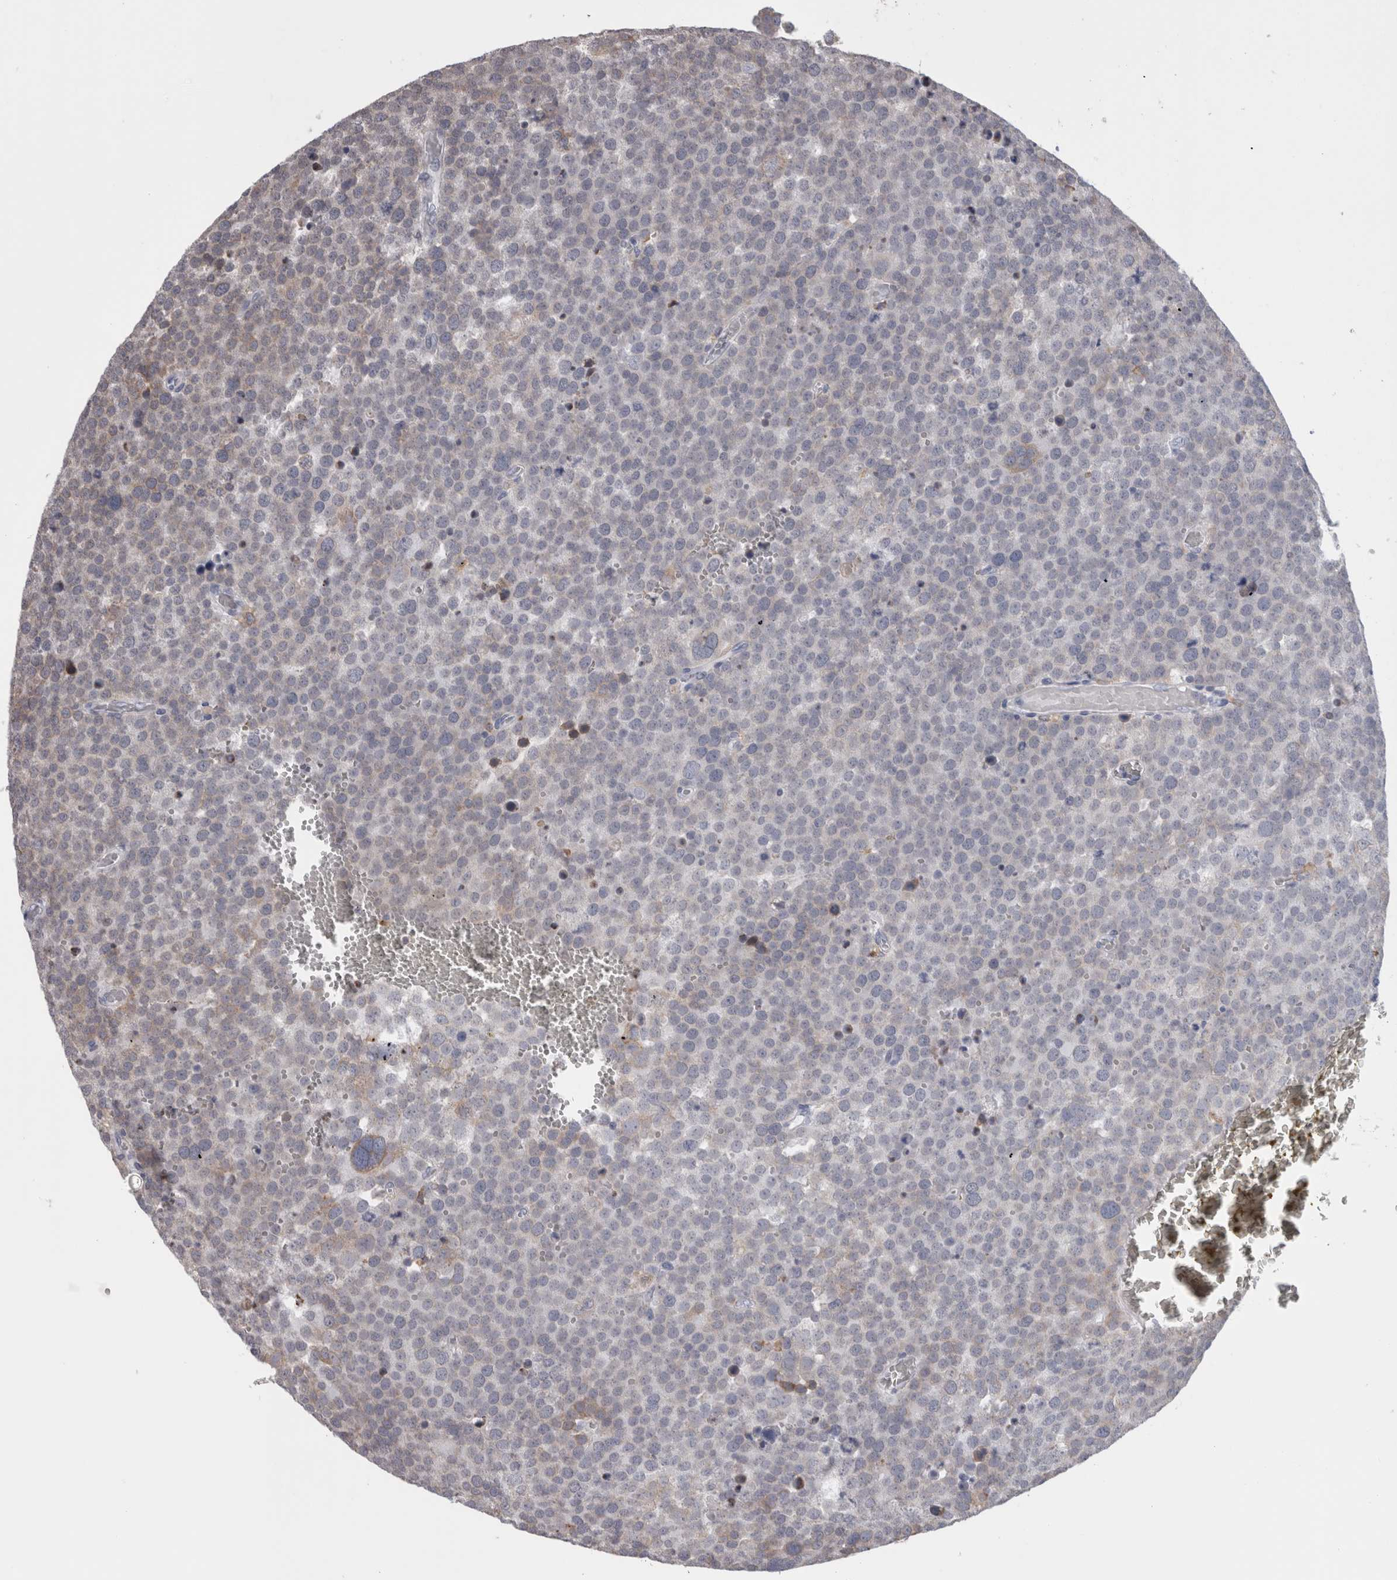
{"staining": {"intensity": "weak", "quantity": "<25%", "location": "cytoplasmic/membranous"}, "tissue": "testis cancer", "cell_type": "Tumor cells", "image_type": "cancer", "snomed": [{"axis": "morphology", "description": "Seminoma, NOS"}, {"axis": "topography", "description": "Testis"}], "caption": "DAB immunohistochemical staining of human testis cancer shows no significant staining in tumor cells.", "gene": "GDAP1", "patient": {"sex": "male", "age": 71}}